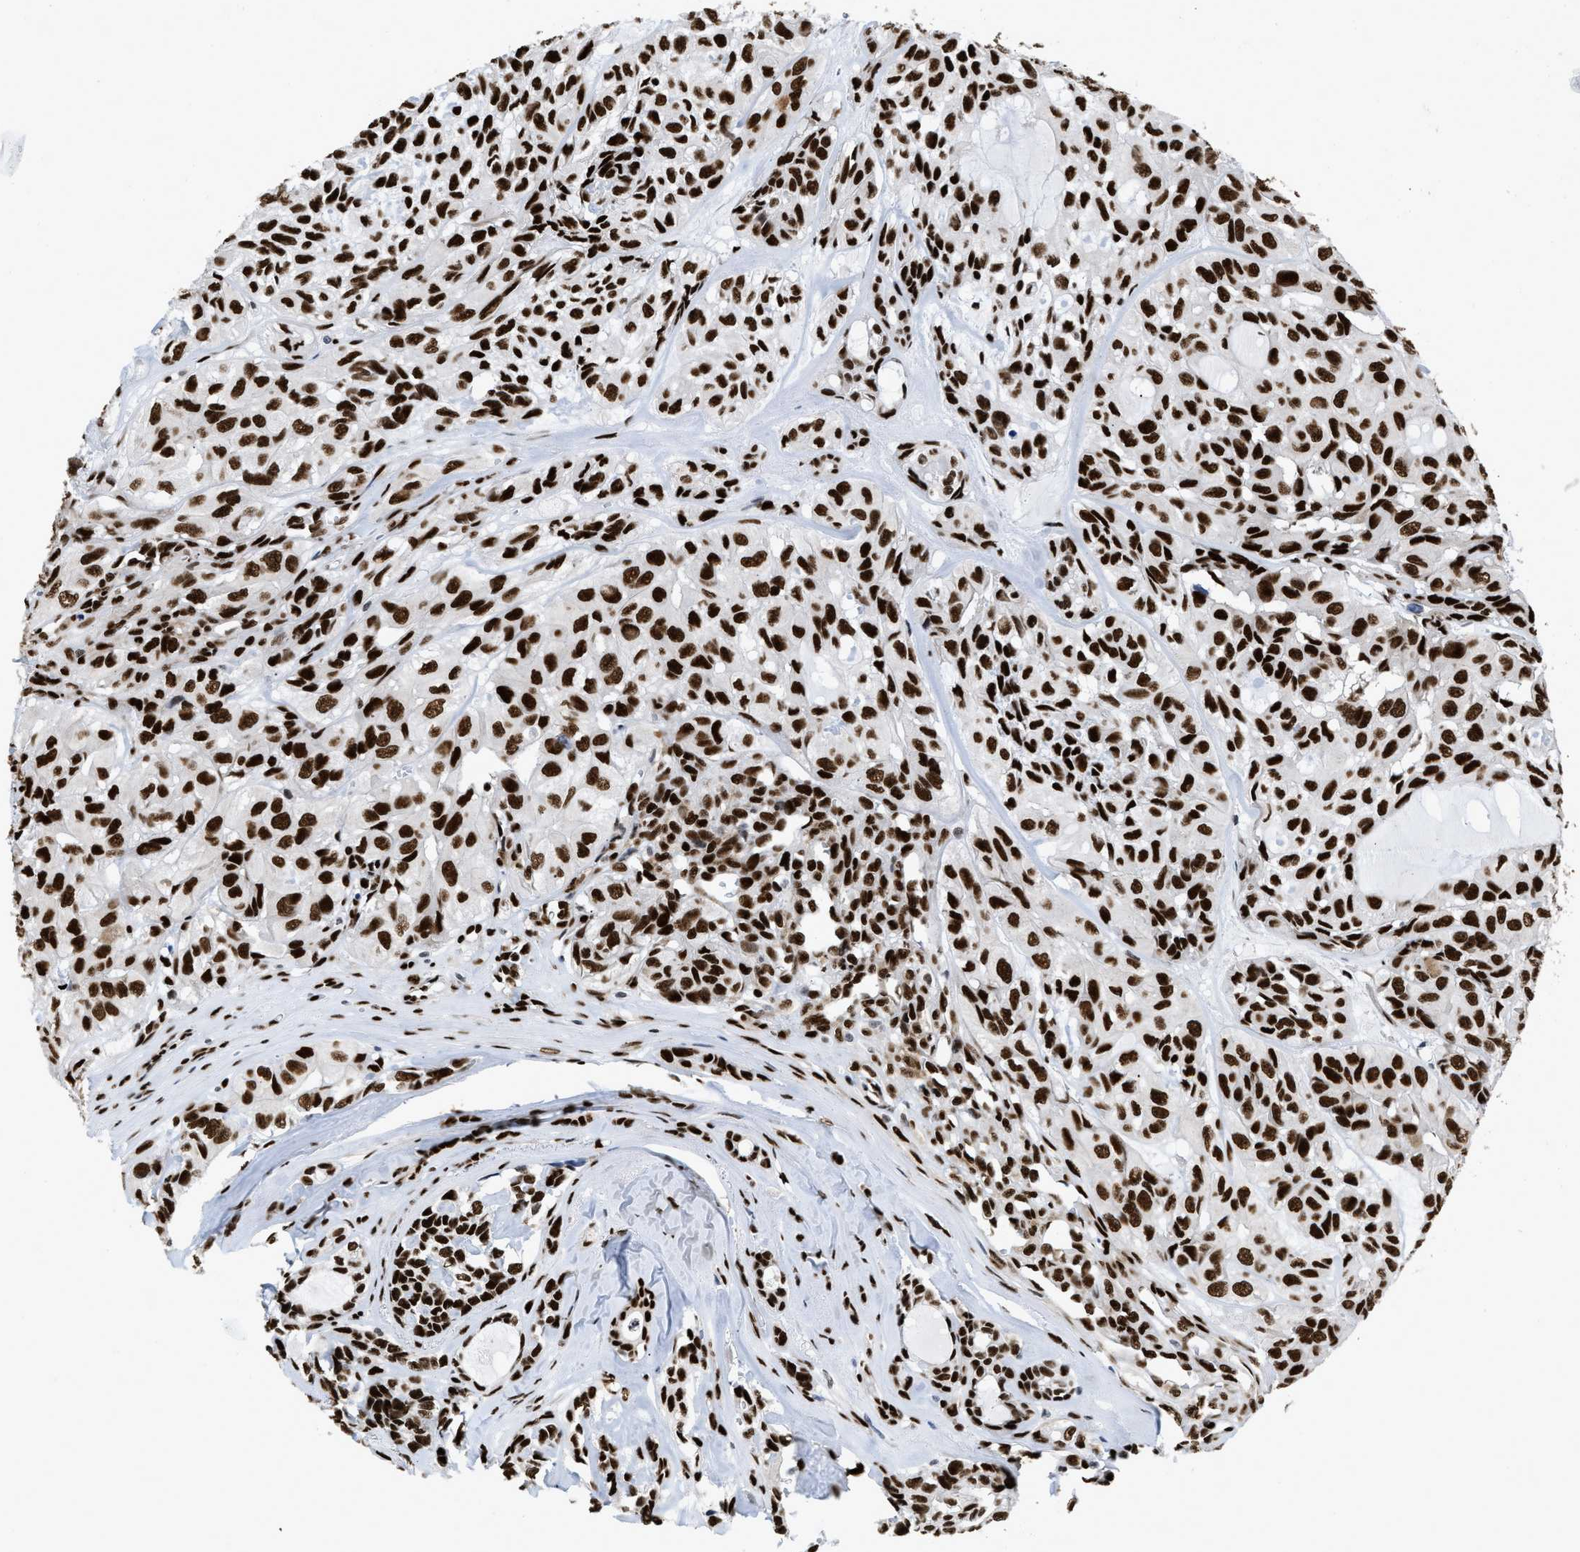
{"staining": {"intensity": "strong", "quantity": ">75%", "location": "nuclear"}, "tissue": "head and neck cancer", "cell_type": "Tumor cells", "image_type": "cancer", "snomed": [{"axis": "morphology", "description": "Adenocarcinoma, NOS"}, {"axis": "topography", "description": "Salivary gland, NOS"}, {"axis": "topography", "description": "Head-Neck"}], "caption": "A brown stain labels strong nuclear expression of a protein in adenocarcinoma (head and neck) tumor cells.", "gene": "CREB1", "patient": {"sex": "female", "age": 76}}